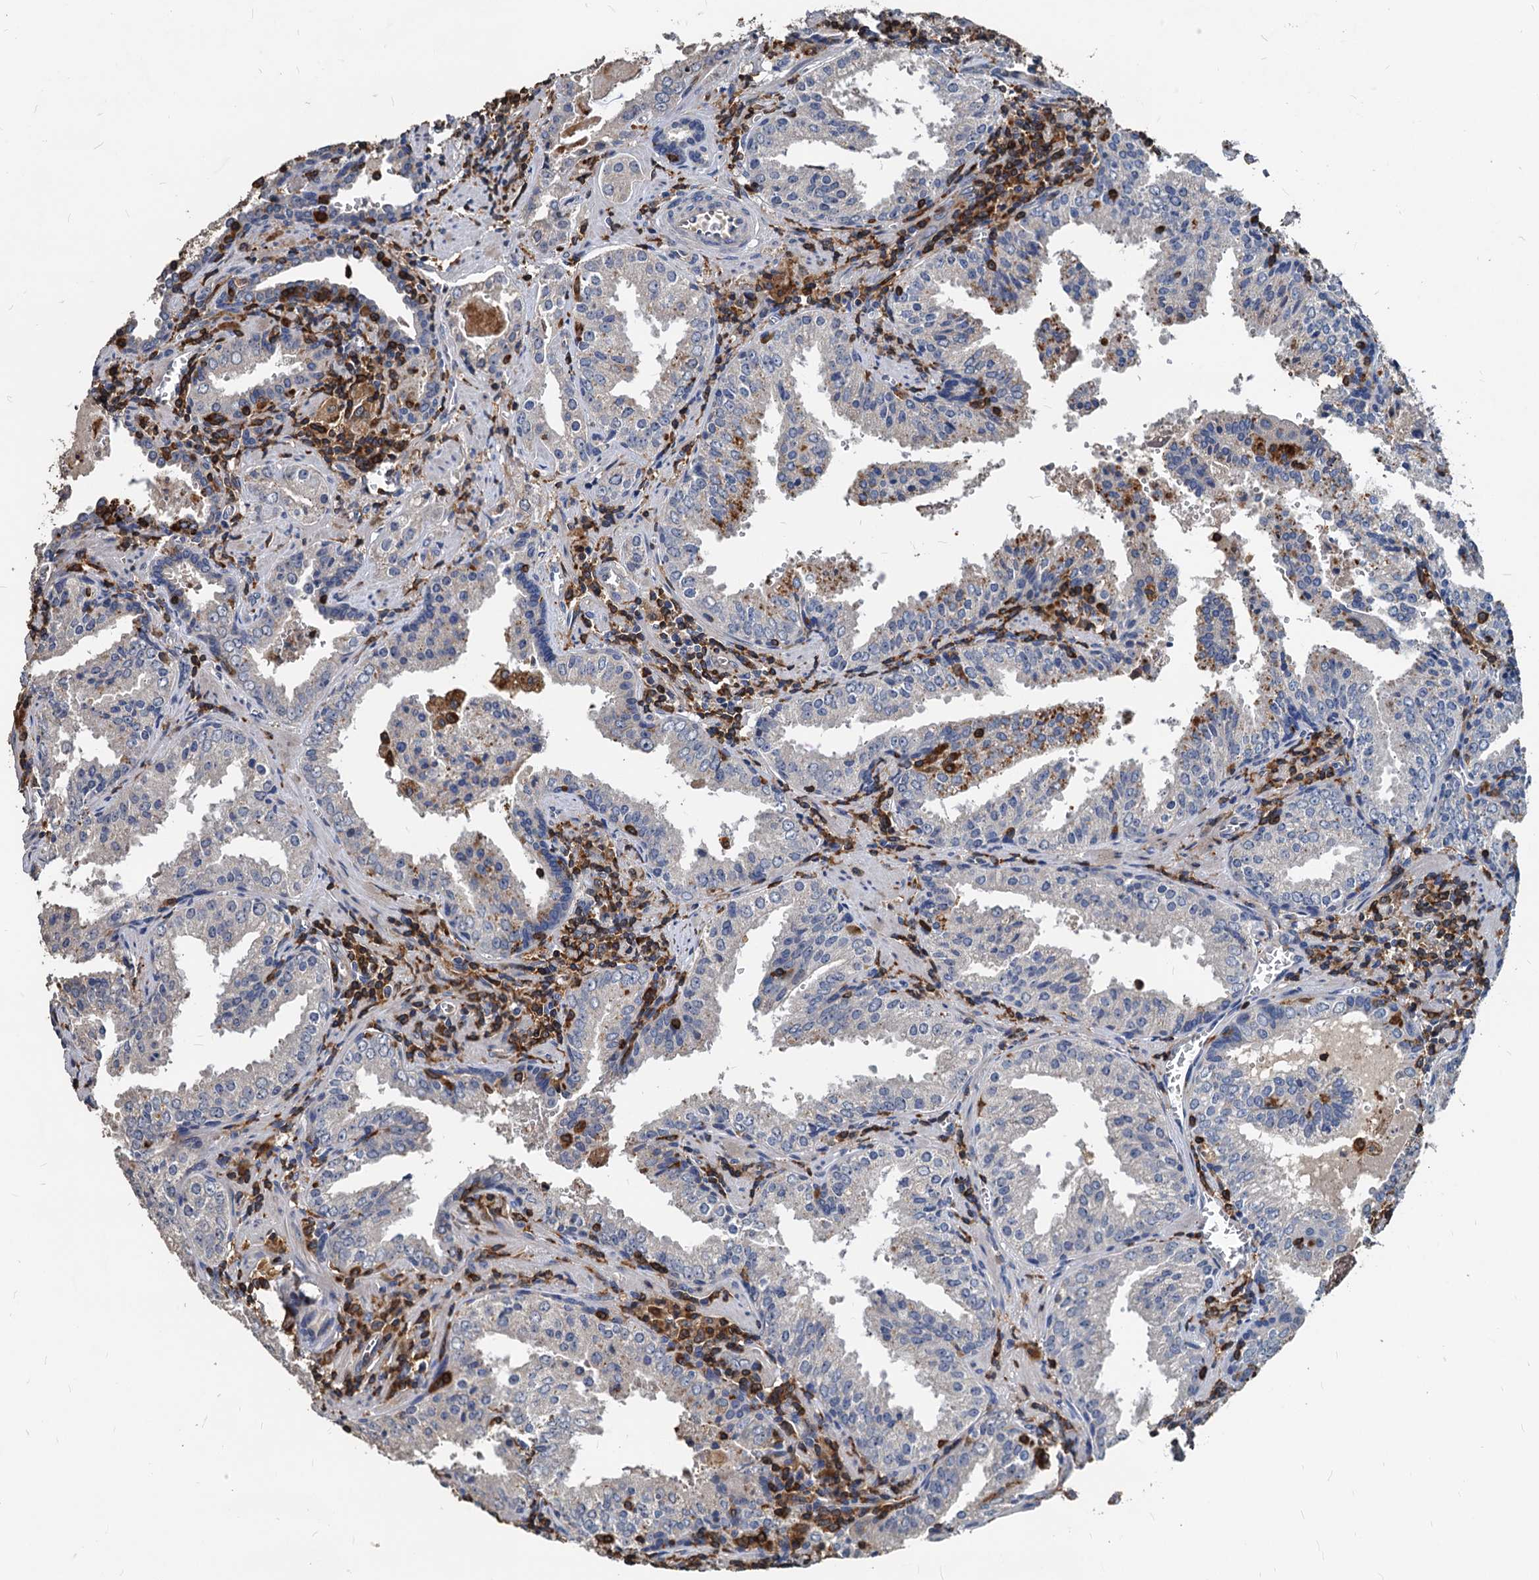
{"staining": {"intensity": "negative", "quantity": "none", "location": "none"}, "tissue": "prostate cancer", "cell_type": "Tumor cells", "image_type": "cancer", "snomed": [{"axis": "morphology", "description": "Adenocarcinoma, High grade"}, {"axis": "topography", "description": "Prostate"}], "caption": "High magnification brightfield microscopy of high-grade adenocarcinoma (prostate) stained with DAB (brown) and counterstained with hematoxylin (blue): tumor cells show no significant positivity.", "gene": "LCP2", "patient": {"sex": "male", "age": 68}}